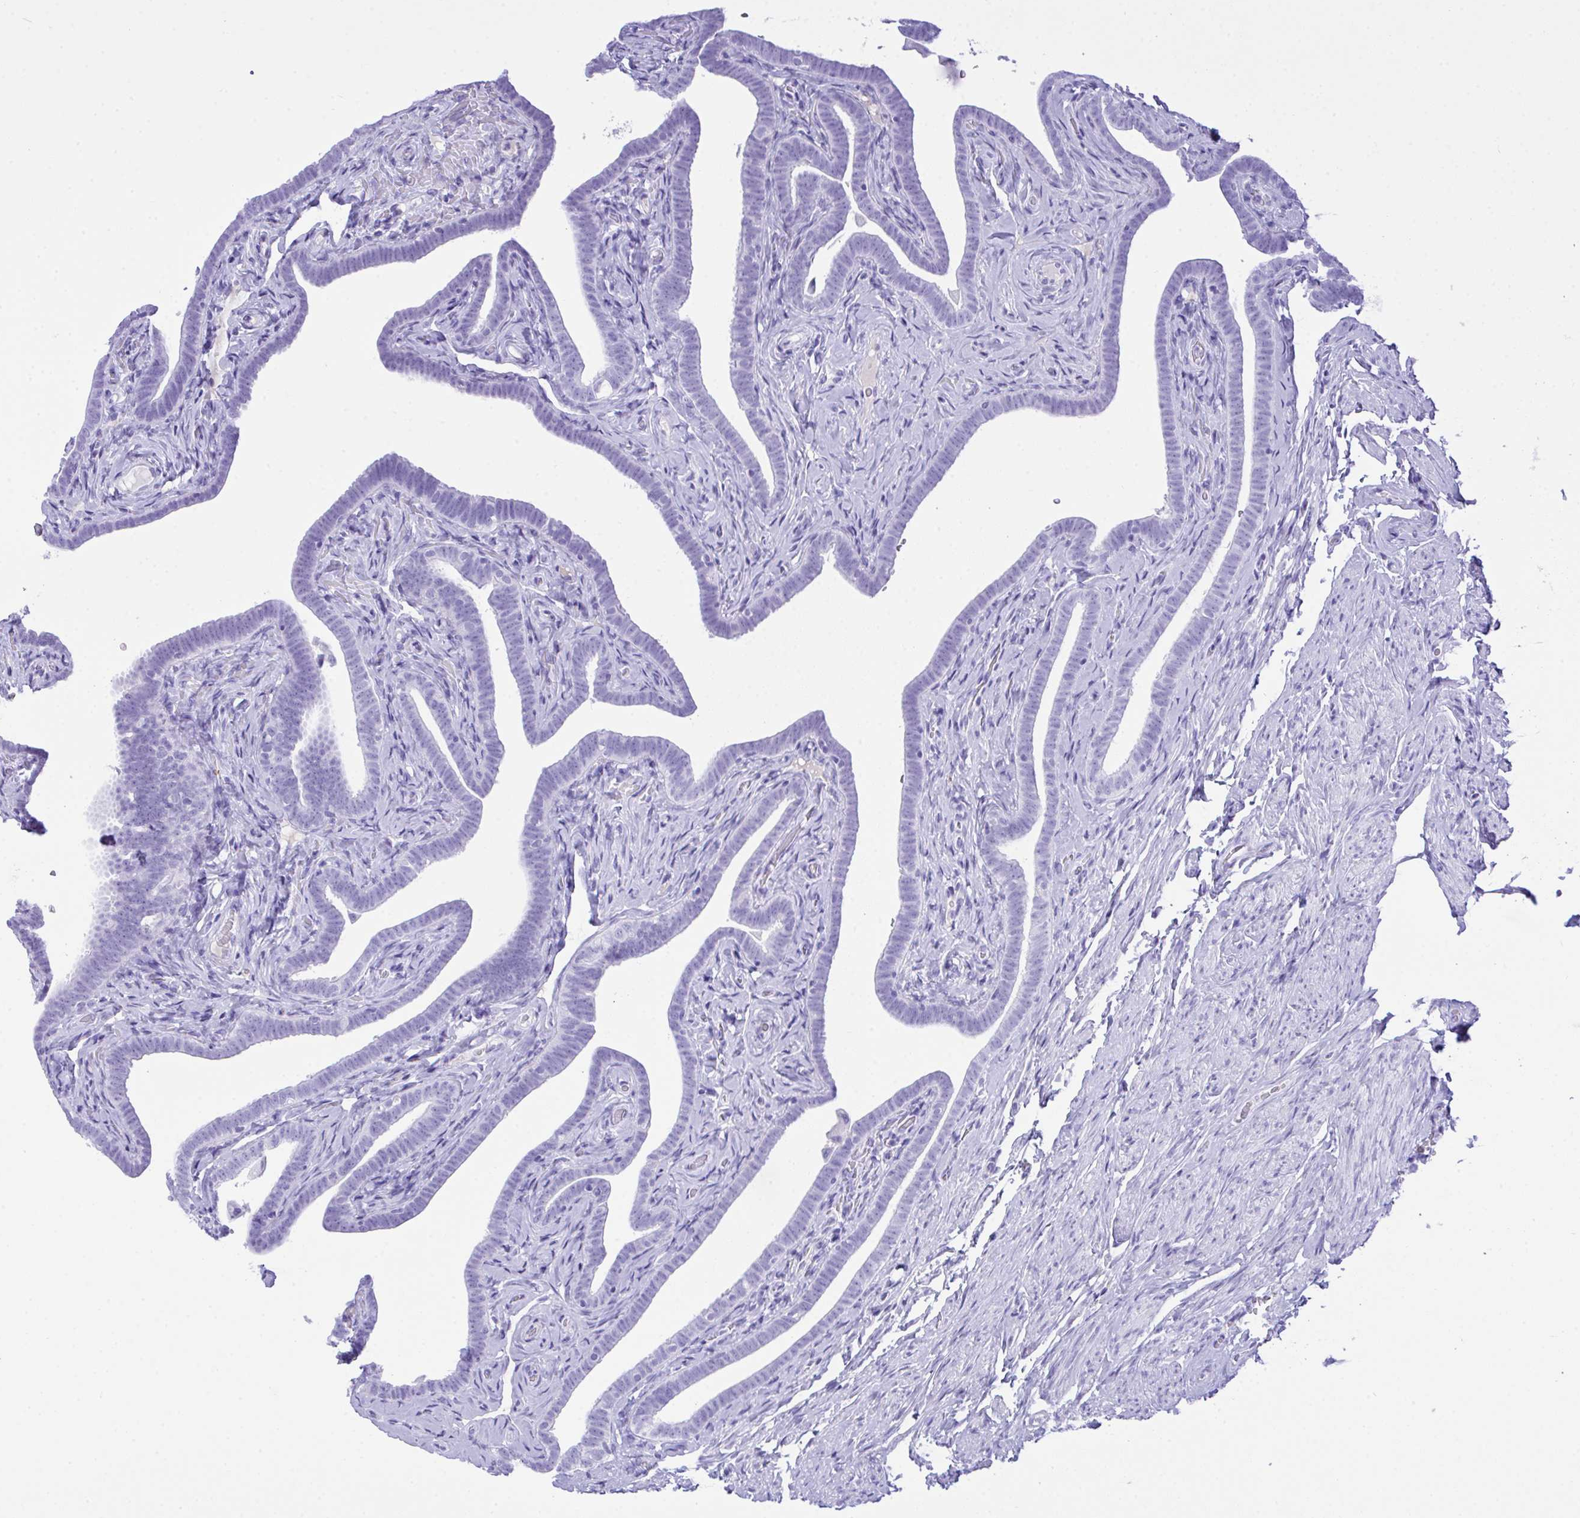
{"staining": {"intensity": "moderate", "quantity": "<25%", "location": "cytoplasmic/membranous"}, "tissue": "fallopian tube", "cell_type": "Glandular cells", "image_type": "normal", "snomed": [{"axis": "morphology", "description": "Normal tissue, NOS"}, {"axis": "topography", "description": "Fallopian tube"}], "caption": "Immunohistochemical staining of benign human fallopian tube reveals <25% levels of moderate cytoplasmic/membranous protein positivity in about <25% of glandular cells. Immunohistochemistry (ihc) stains the protein of interest in brown and the nuclei are stained blue.", "gene": "AKR1D1", "patient": {"sex": "female", "age": 69}}